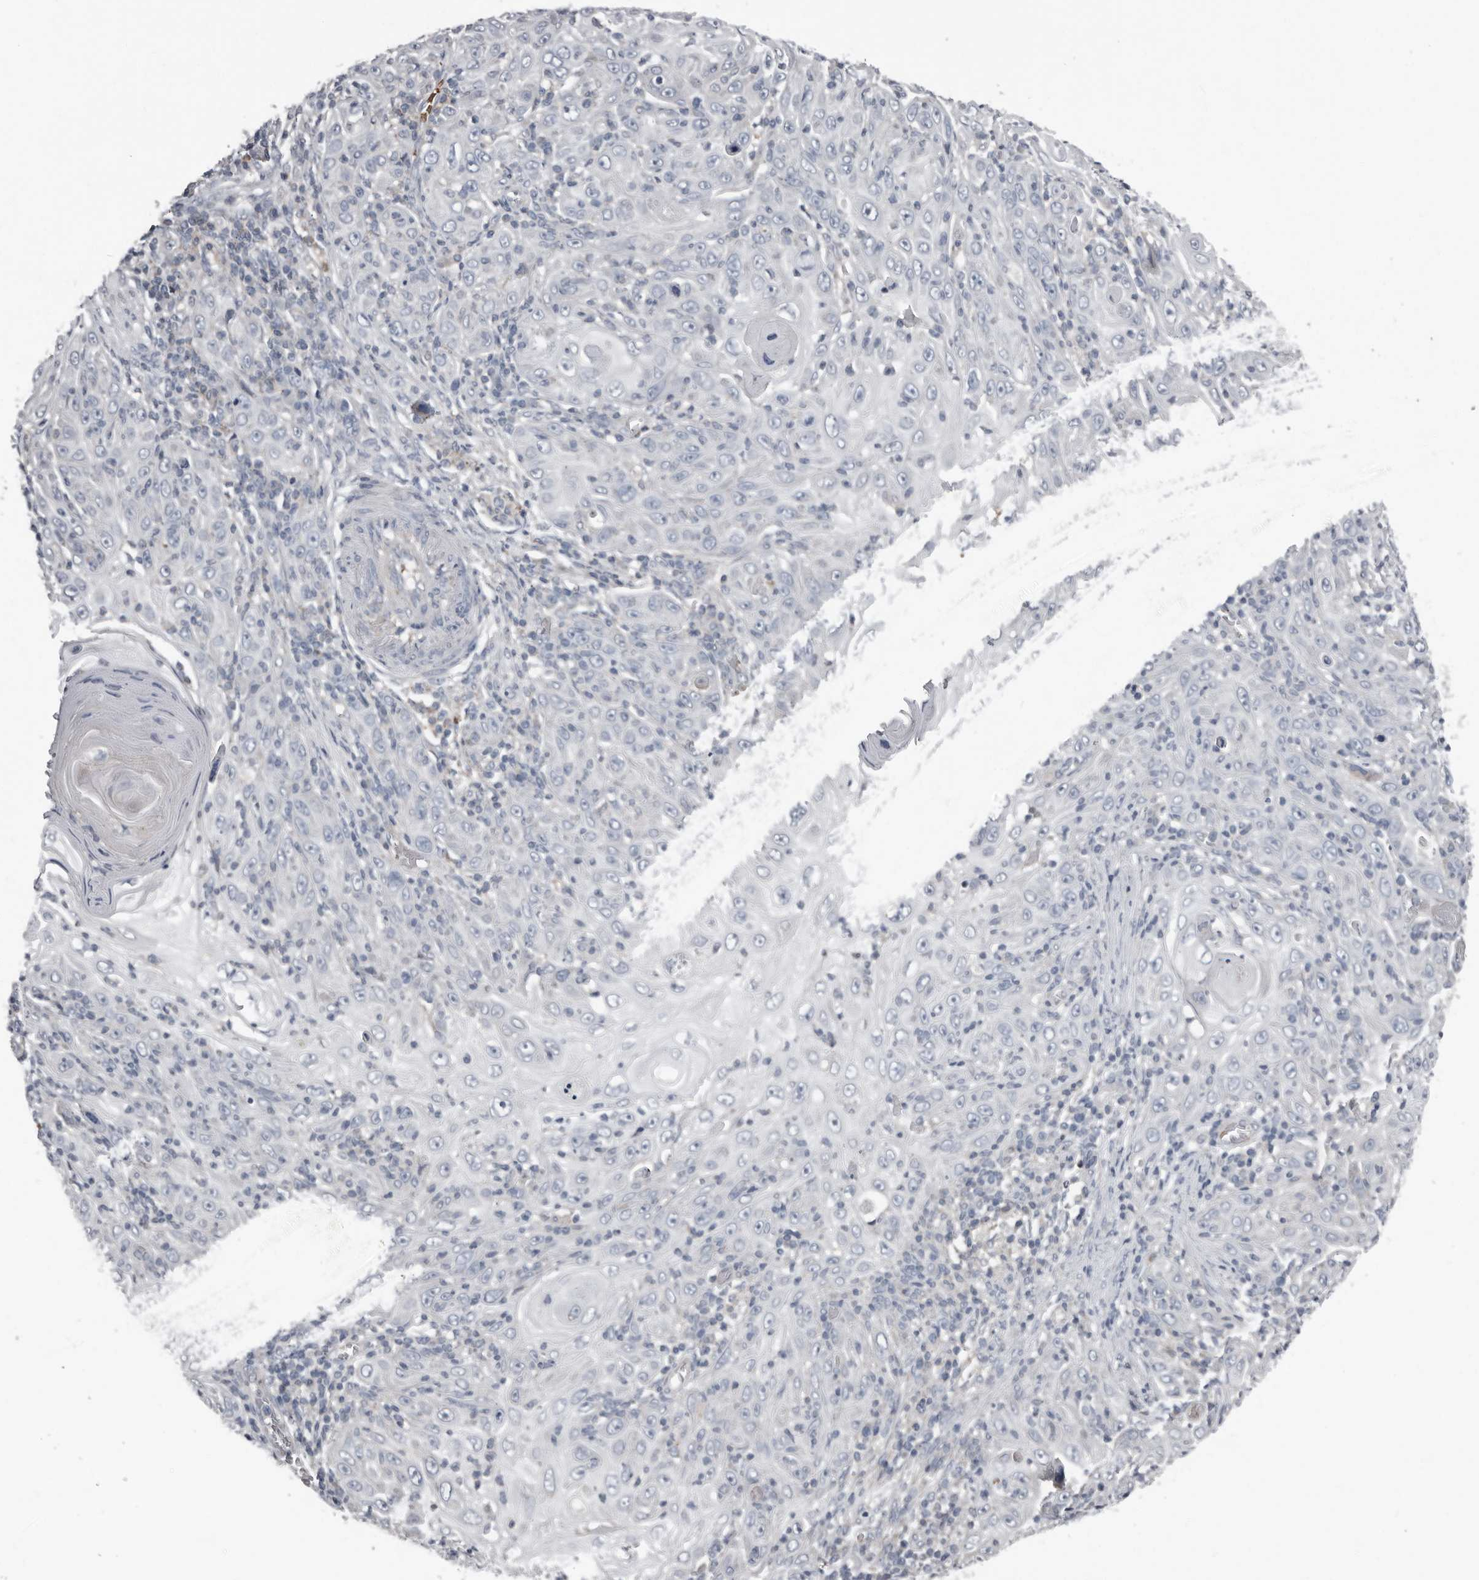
{"staining": {"intensity": "moderate", "quantity": "<25%", "location": "cytoplasmic/membranous"}, "tissue": "skin cancer", "cell_type": "Tumor cells", "image_type": "cancer", "snomed": [{"axis": "morphology", "description": "Squamous cell carcinoma, NOS"}, {"axis": "topography", "description": "Skin"}], "caption": "Tumor cells display low levels of moderate cytoplasmic/membranous staining in approximately <25% of cells in skin cancer. The protein of interest is shown in brown color, while the nuclei are stained blue.", "gene": "FBXO31", "patient": {"sex": "female", "age": 88}}